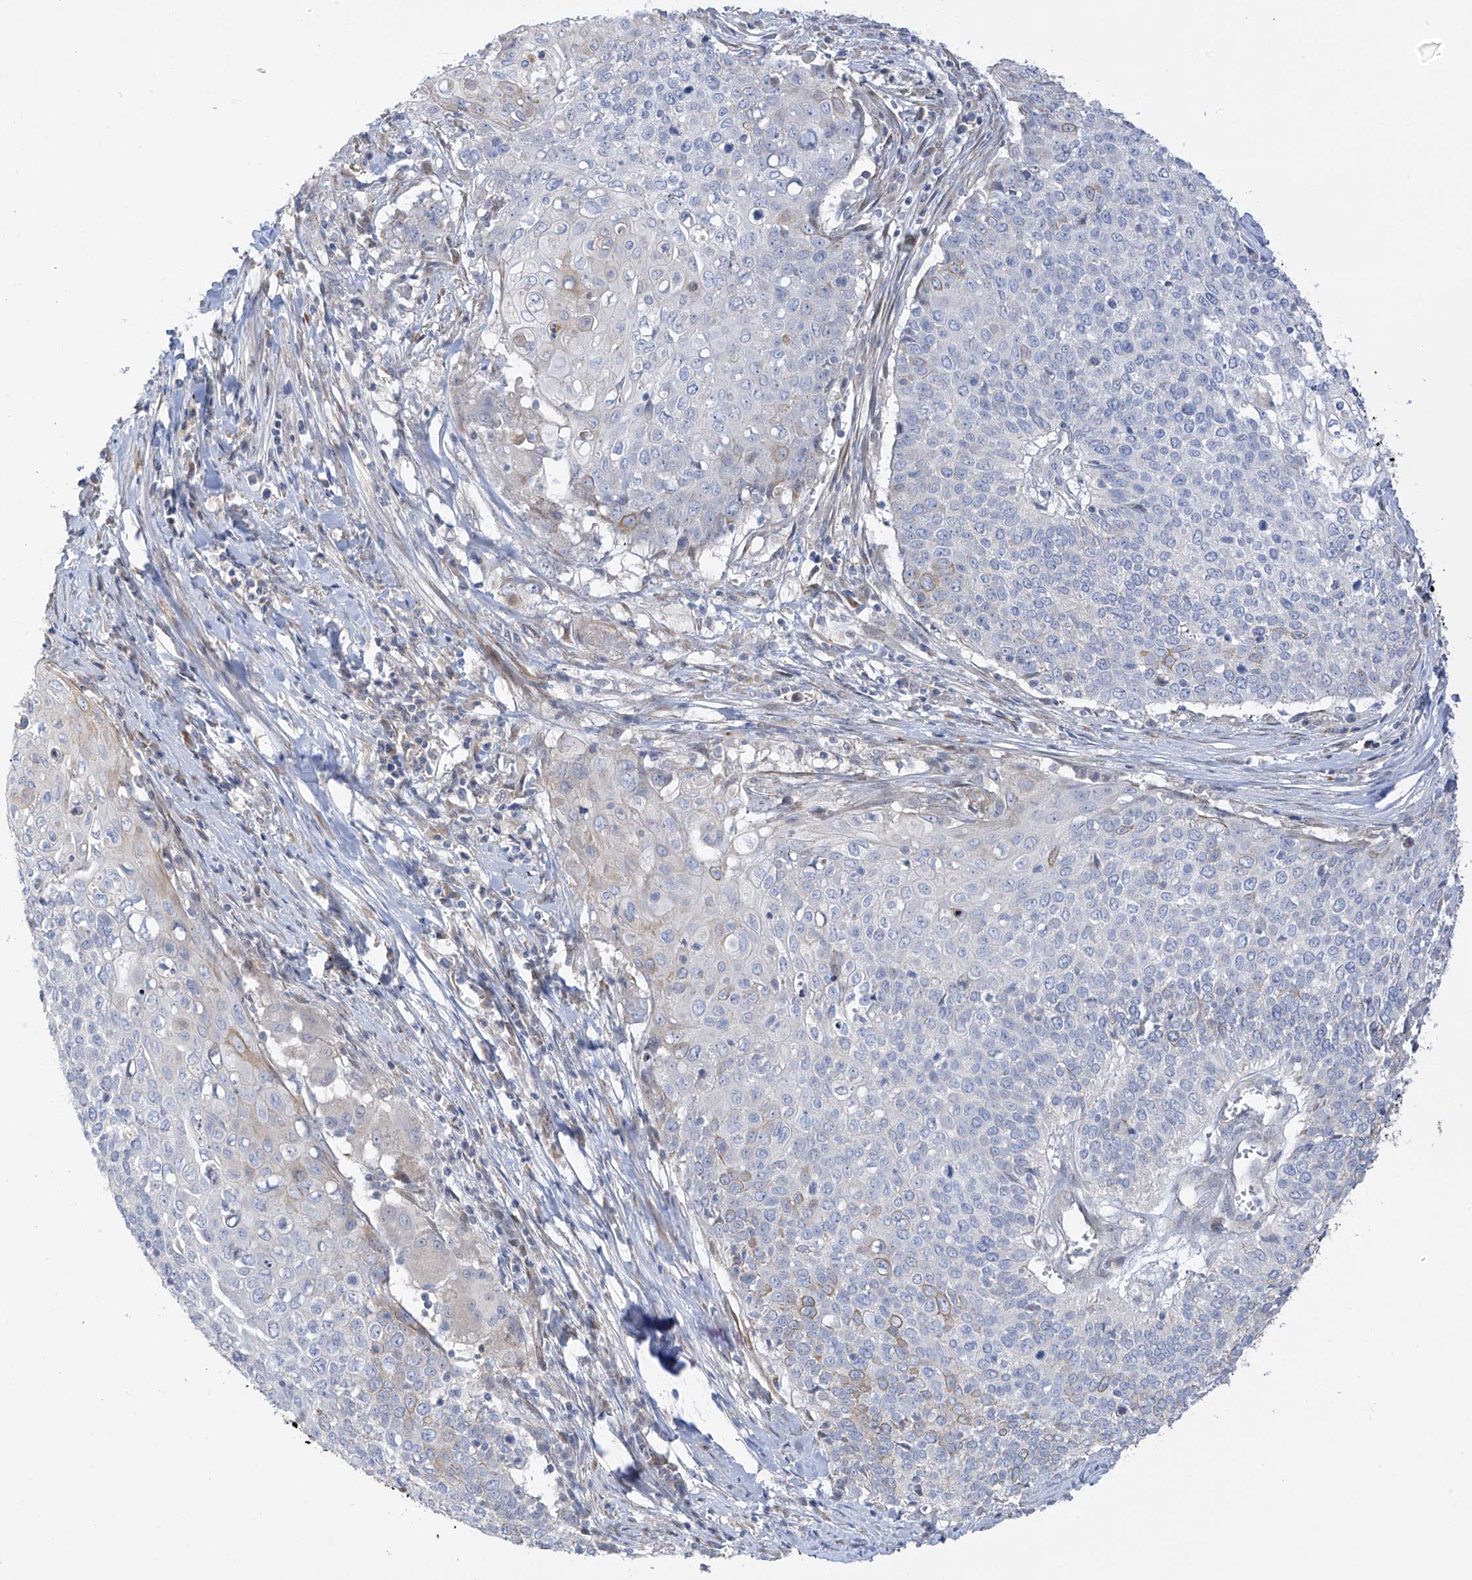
{"staining": {"intensity": "negative", "quantity": "none", "location": "none"}, "tissue": "cervical cancer", "cell_type": "Tumor cells", "image_type": "cancer", "snomed": [{"axis": "morphology", "description": "Squamous cell carcinoma, NOS"}, {"axis": "topography", "description": "Cervix"}], "caption": "Immunohistochemistry (IHC) image of human cervical squamous cell carcinoma stained for a protein (brown), which demonstrates no positivity in tumor cells. (Stains: DAB (3,3'-diaminobenzidine) immunohistochemistry (IHC) with hematoxylin counter stain, Microscopy: brightfield microscopy at high magnification).", "gene": "ZNF641", "patient": {"sex": "female", "age": 39}}